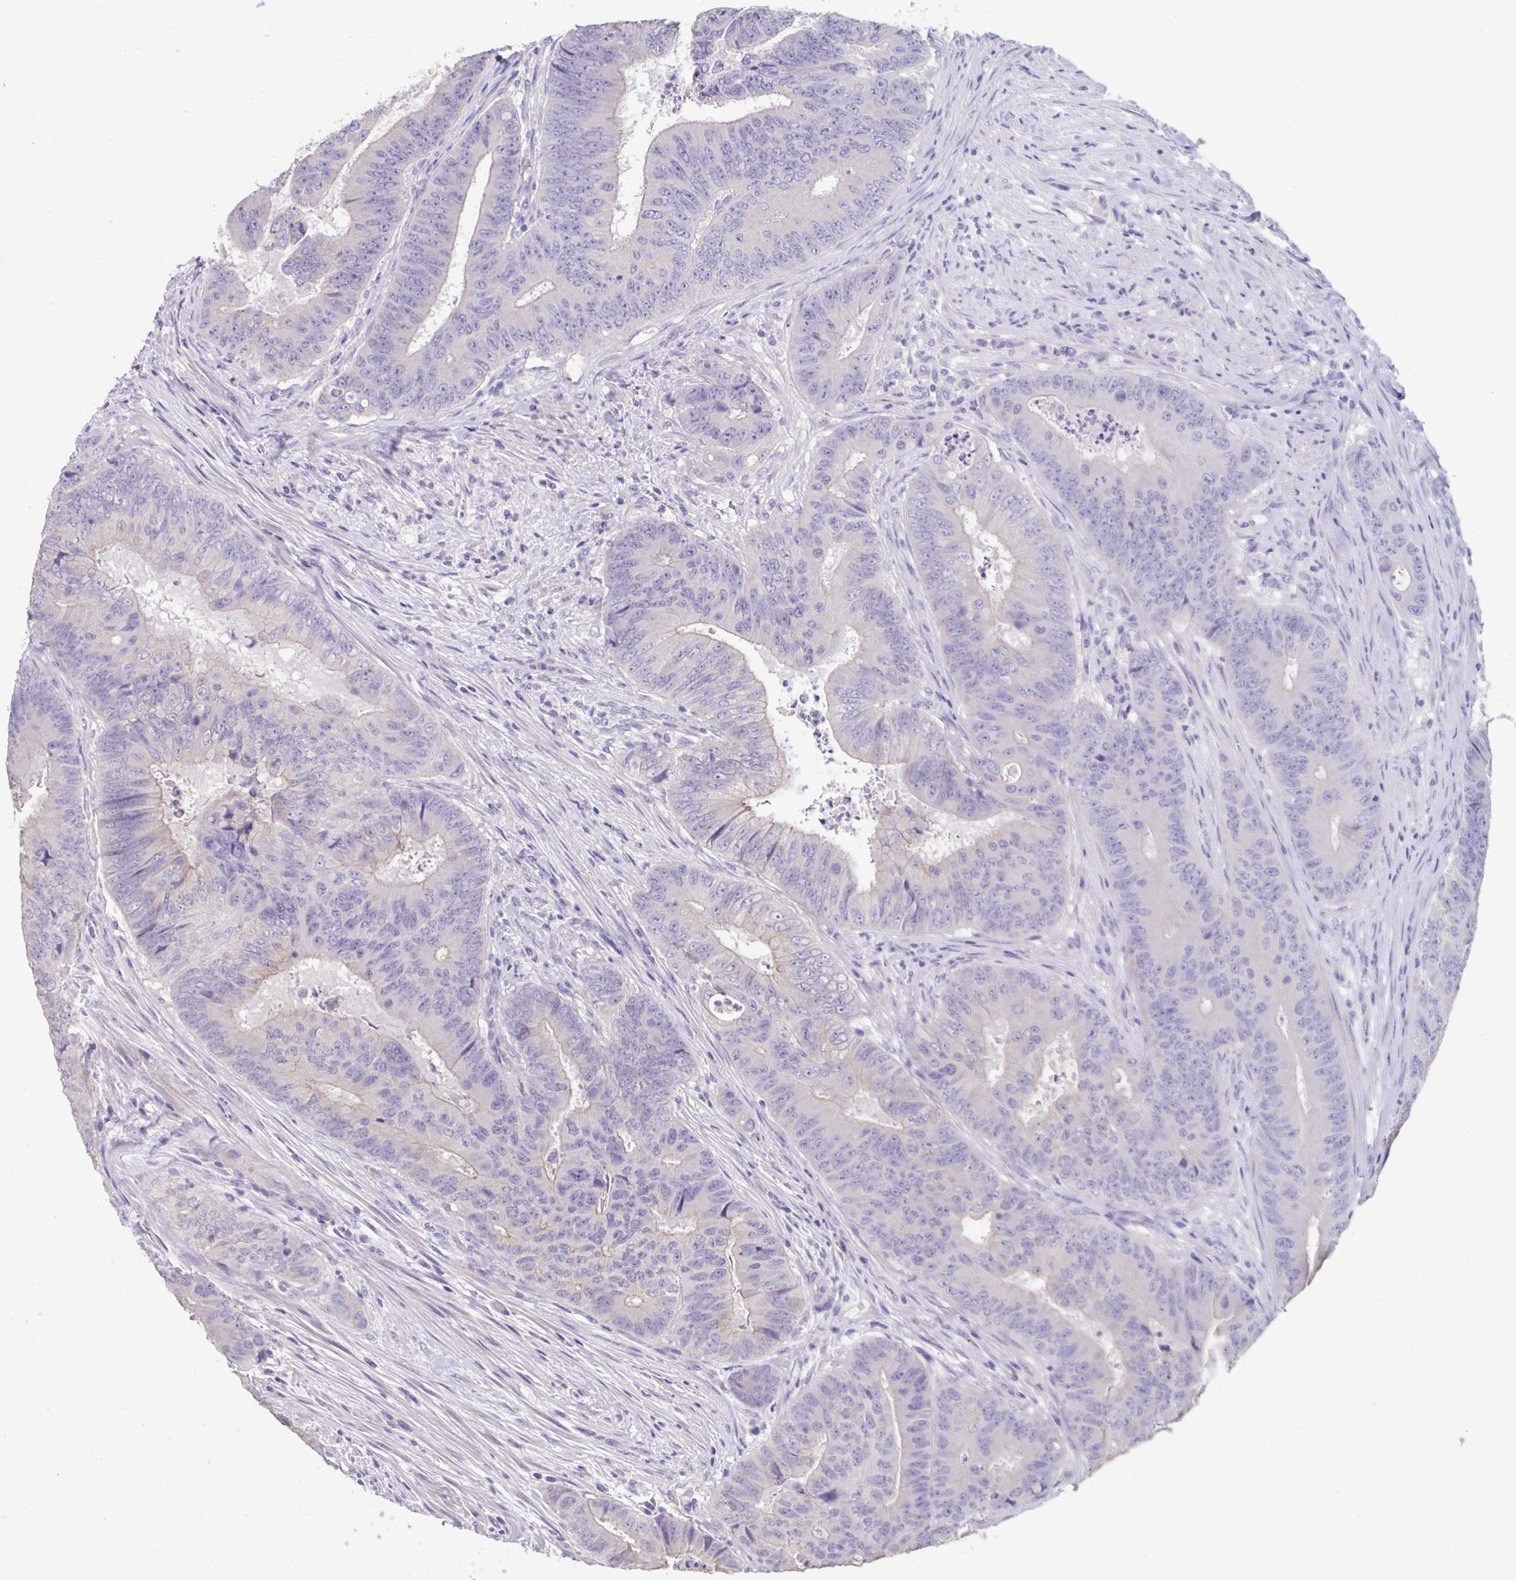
{"staining": {"intensity": "negative", "quantity": "none", "location": "none"}, "tissue": "colorectal cancer", "cell_type": "Tumor cells", "image_type": "cancer", "snomed": [{"axis": "morphology", "description": "Adenocarcinoma, NOS"}, {"axis": "topography", "description": "Colon"}], "caption": "This is an IHC histopathology image of human colorectal adenocarcinoma. There is no expression in tumor cells.", "gene": "GPR162", "patient": {"sex": "female", "age": 48}}